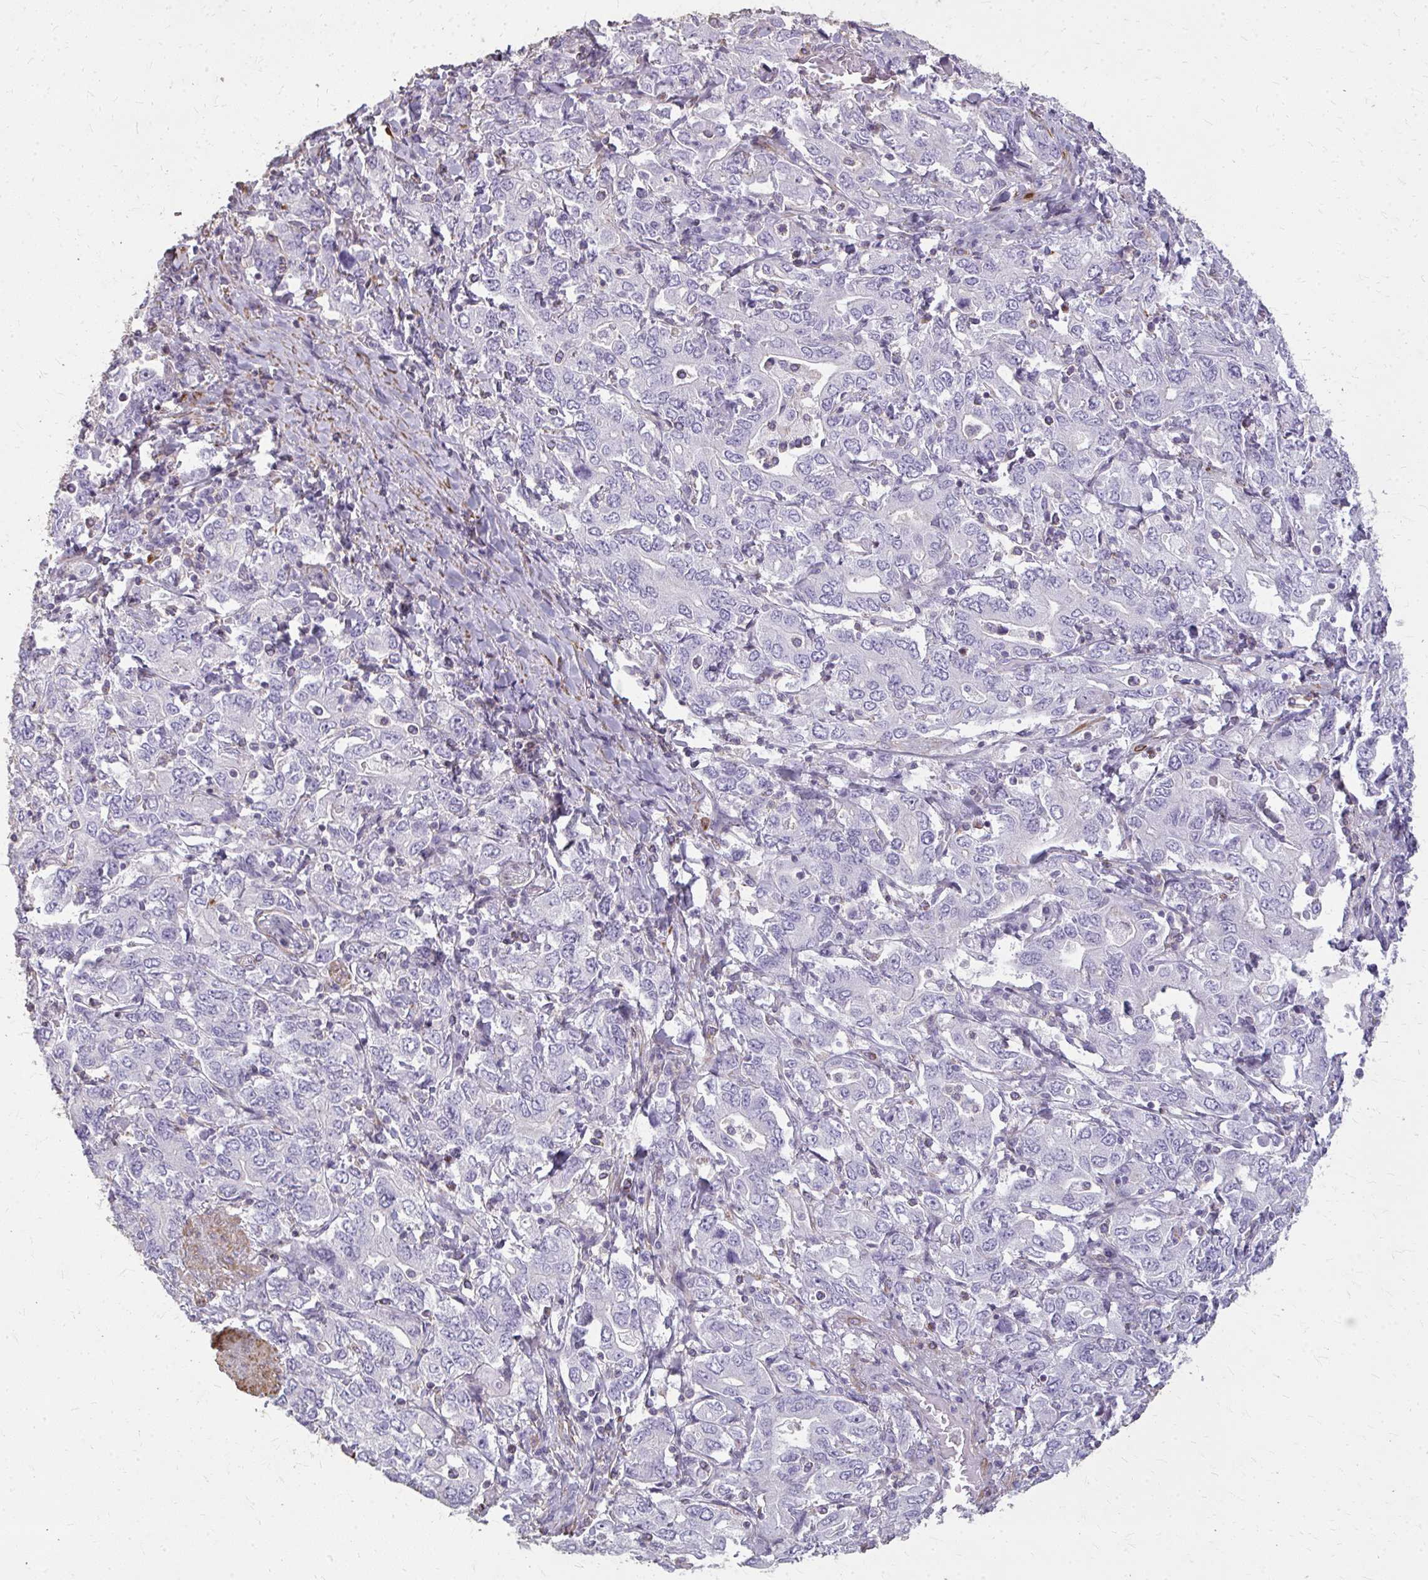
{"staining": {"intensity": "negative", "quantity": "none", "location": "none"}, "tissue": "stomach cancer", "cell_type": "Tumor cells", "image_type": "cancer", "snomed": [{"axis": "morphology", "description": "Adenocarcinoma, NOS"}, {"axis": "topography", "description": "Stomach, upper"}, {"axis": "topography", "description": "Stomach"}], "caption": "DAB (3,3'-diaminobenzidine) immunohistochemical staining of stomach cancer displays no significant positivity in tumor cells.", "gene": "TENM4", "patient": {"sex": "male", "age": 62}}